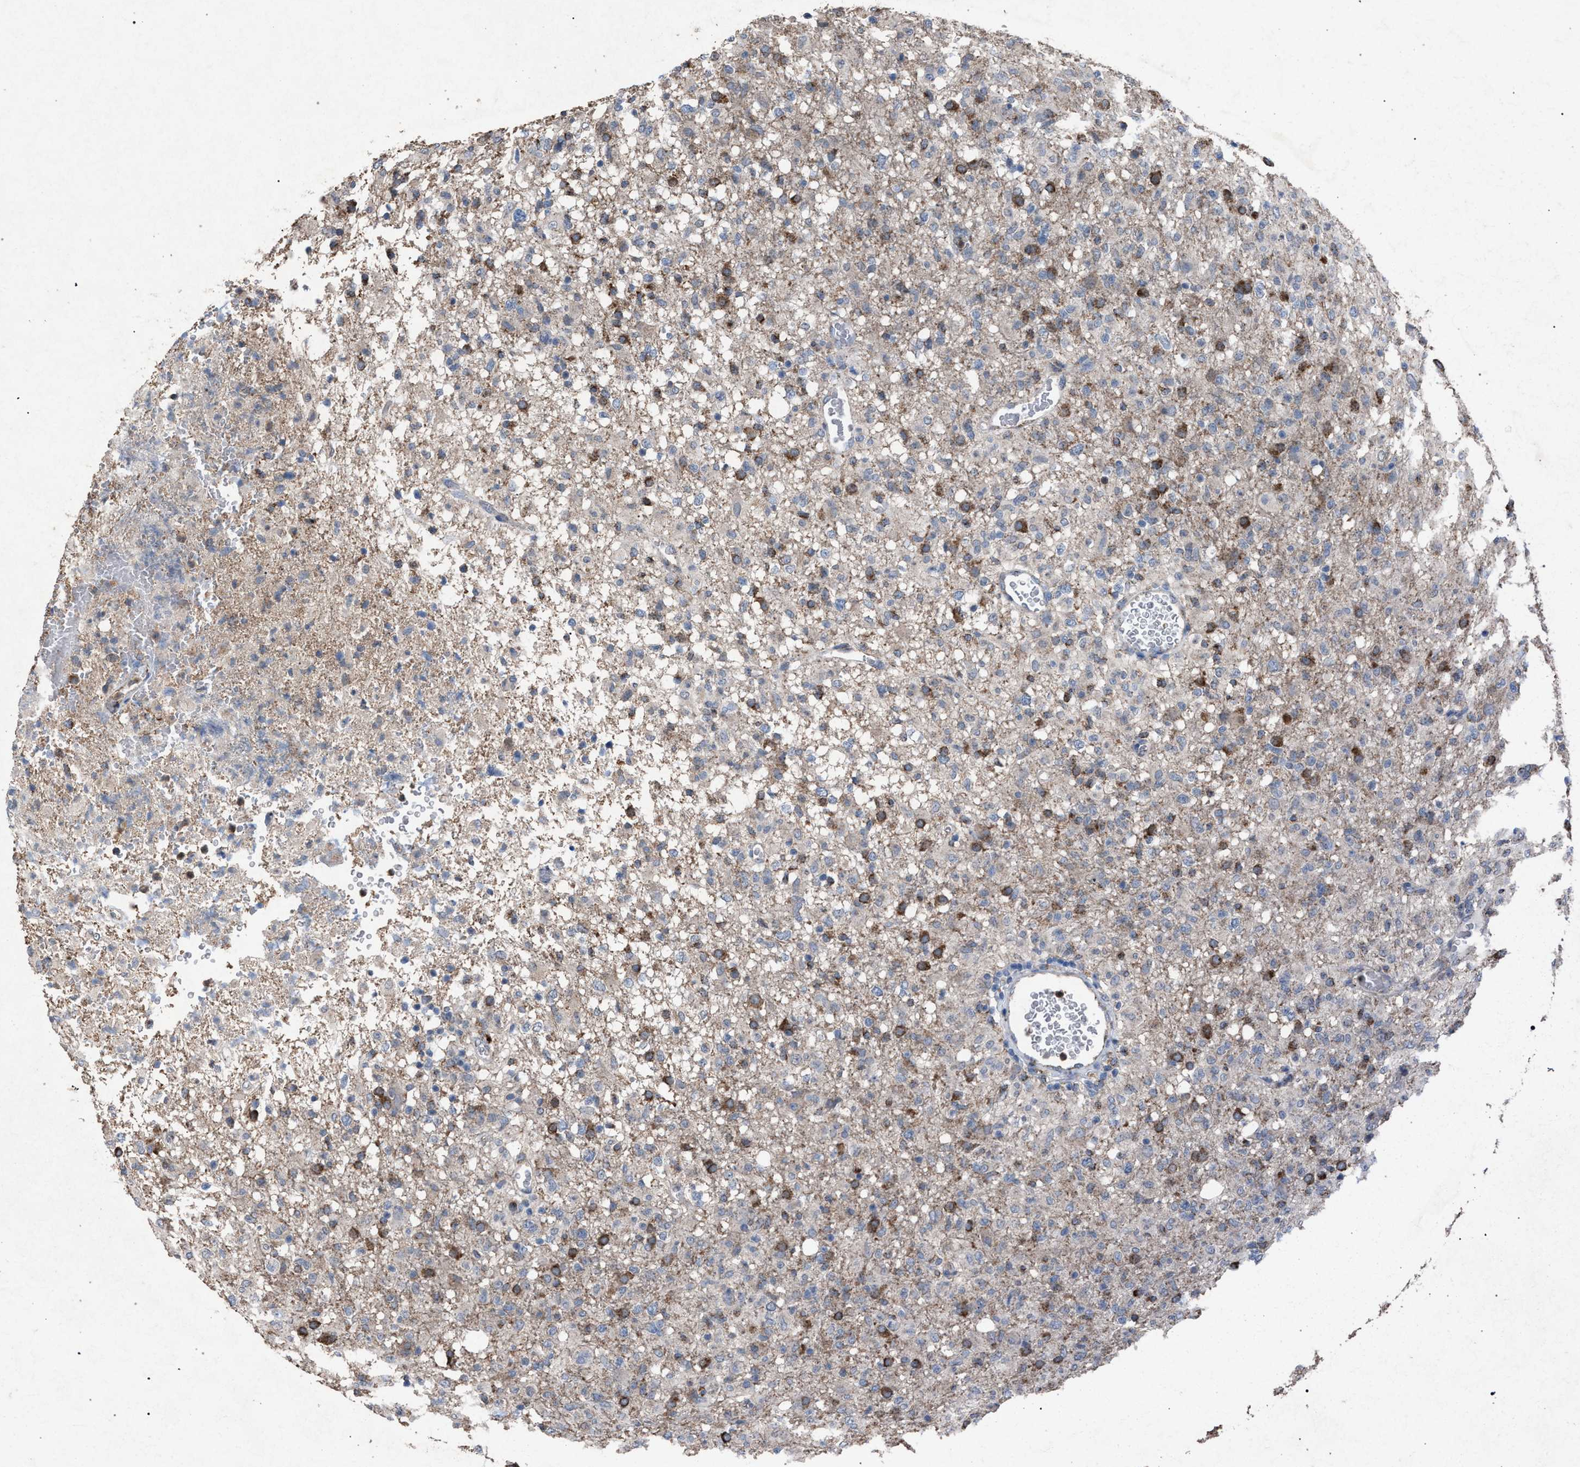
{"staining": {"intensity": "moderate", "quantity": "25%-75%", "location": "cytoplasmic/membranous"}, "tissue": "glioma", "cell_type": "Tumor cells", "image_type": "cancer", "snomed": [{"axis": "morphology", "description": "Glioma, malignant, High grade"}, {"axis": "topography", "description": "Brain"}], "caption": "Glioma stained for a protein reveals moderate cytoplasmic/membranous positivity in tumor cells.", "gene": "HSD17B4", "patient": {"sex": "female", "age": 57}}